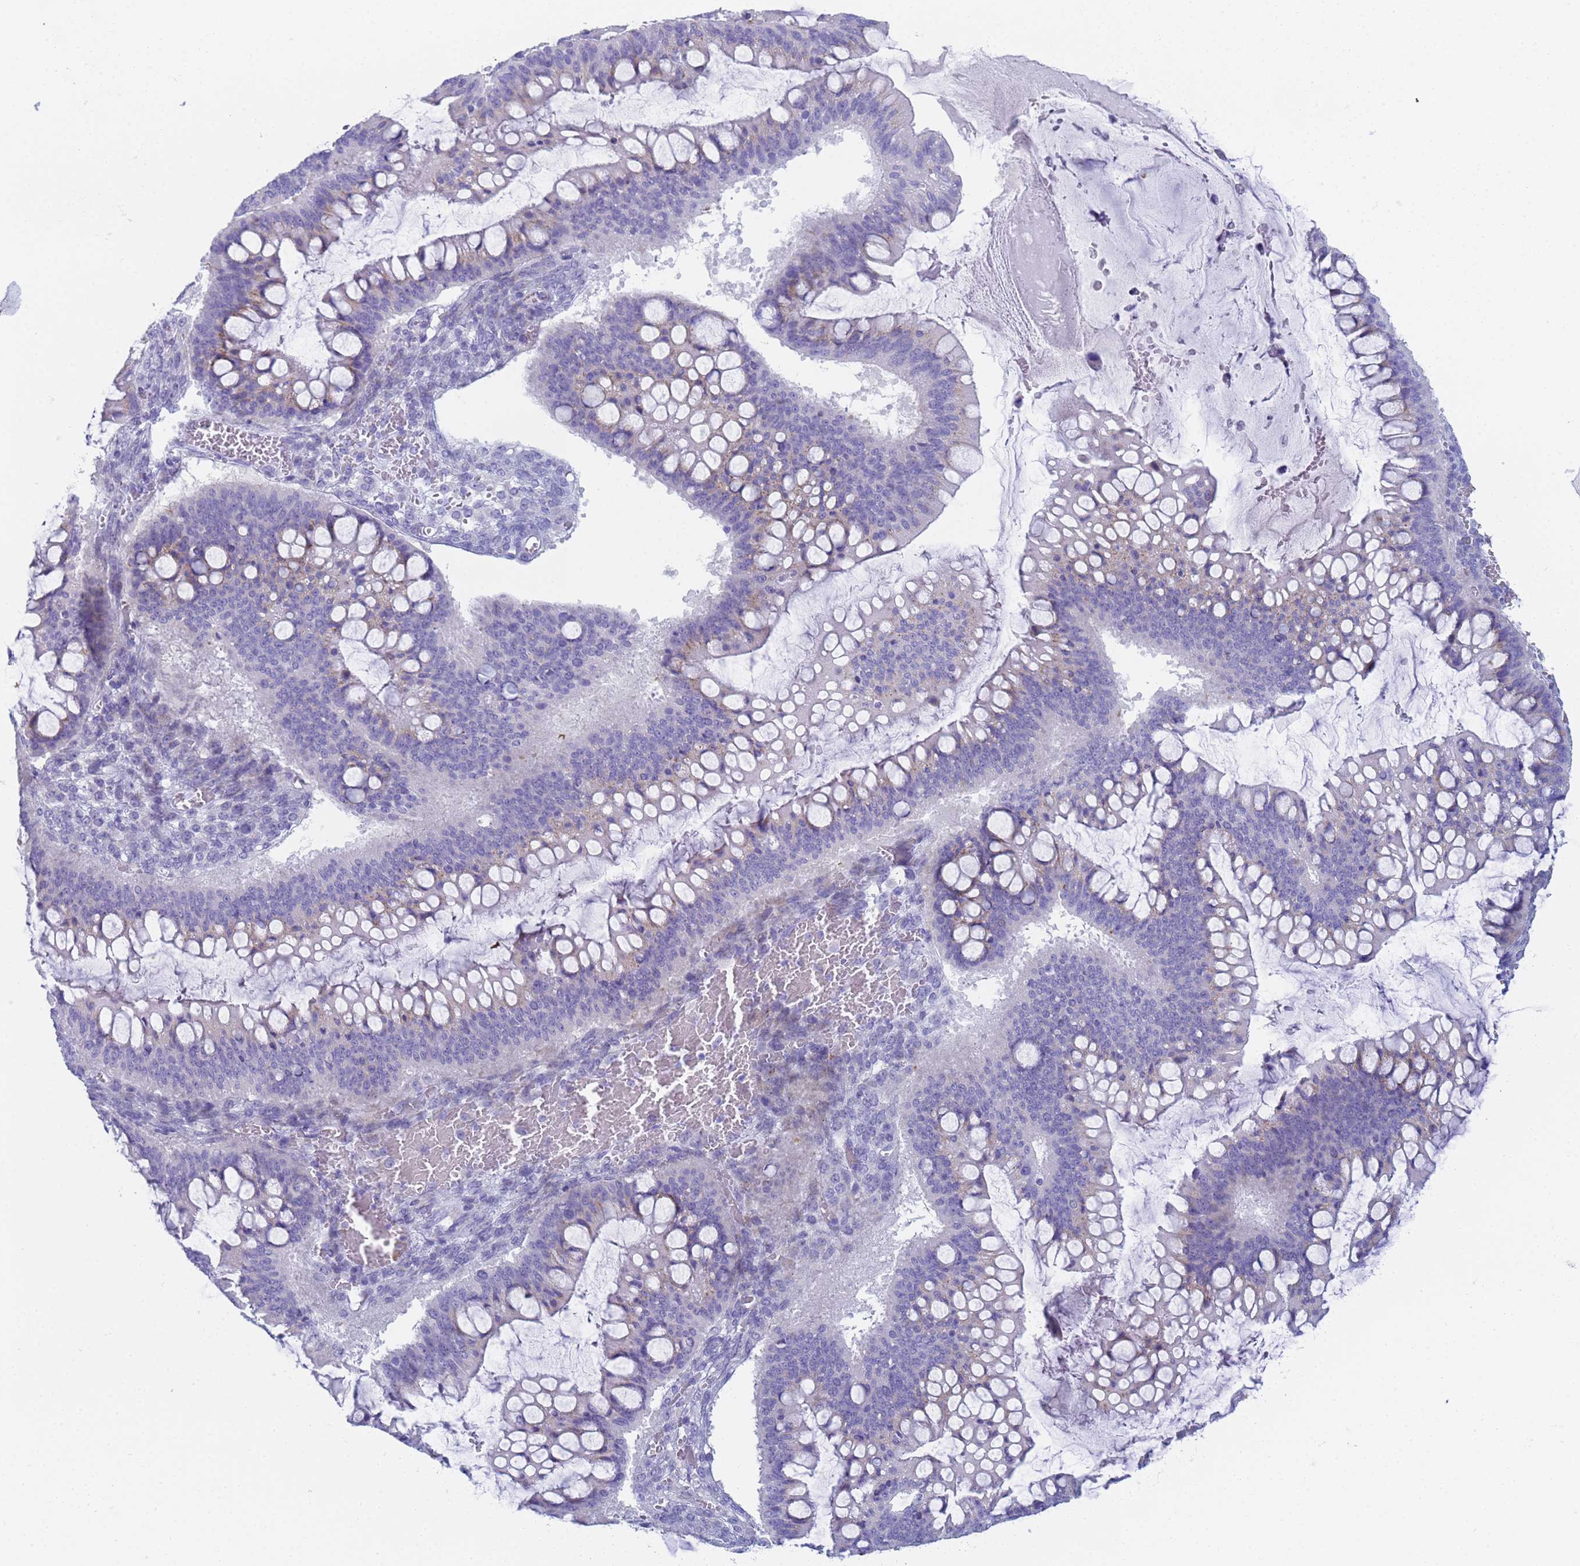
{"staining": {"intensity": "weak", "quantity": "<25%", "location": "cytoplasmic/membranous"}, "tissue": "ovarian cancer", "cell_type": "Tumor cells", "image_type": "cancer", "snomed": [{"axis": "morphology", "description": "Cystadenocarcinoma, mucinous, NOS"}, {"axis": "topography", "description": "Ovary"}], "caption": "High power microscopy image of an IHC histopathology image of ovarian cancer, revealing no significant expression in tumor cells.", "gene": "CR1", "patient": {"sex": "female", "age": 73}}